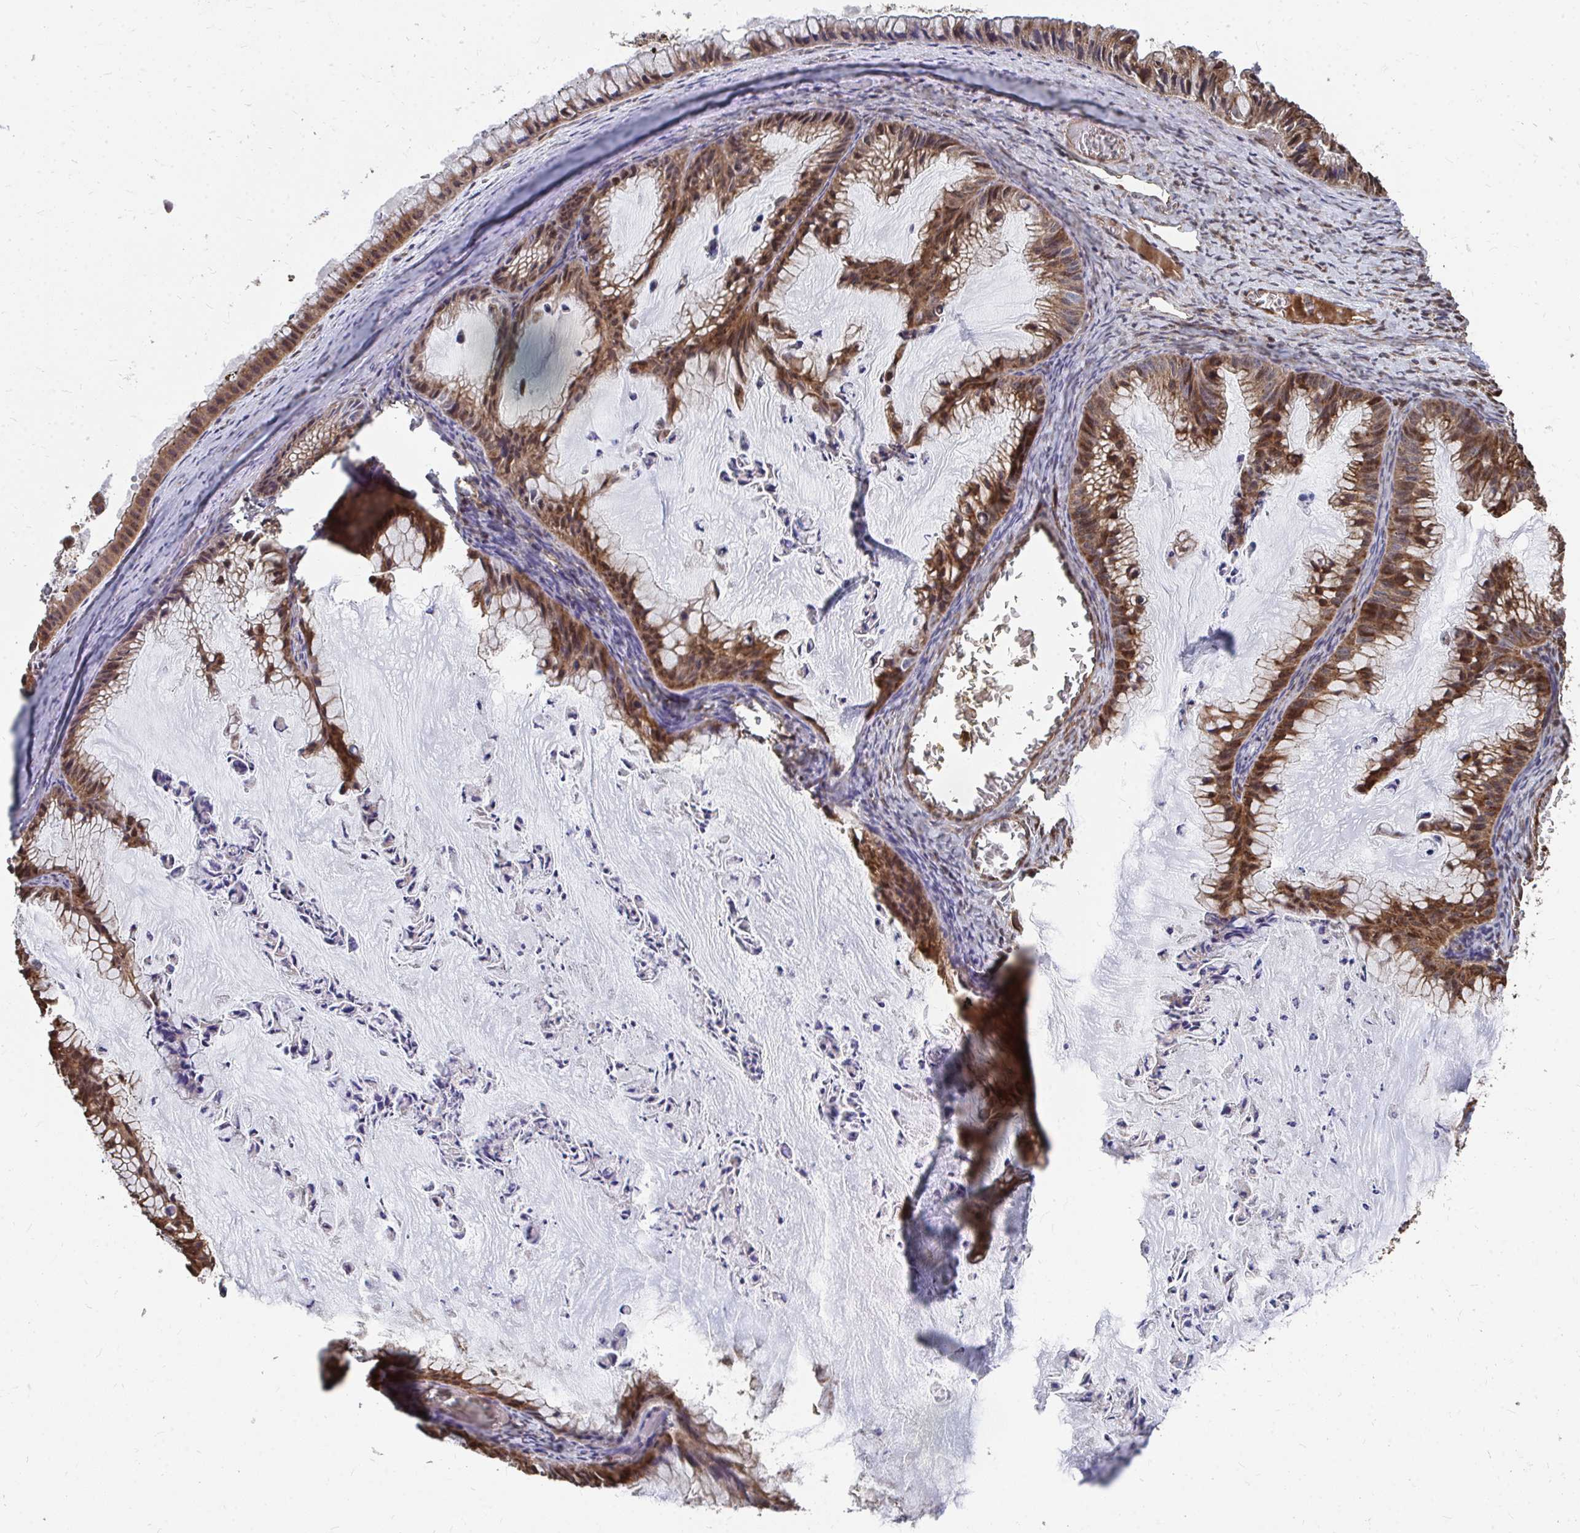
{"staining": {"intensity": "moderate", "quantity": ">75%", "location": "cytoplasmic/membranous"}, "tissue": "ovarian cancer", "cell_type": "Tumor cells", "image_type": "cancer", "snomed": [{"axis": "morphology", "description": "Cystadenocarcinoma, mucinous, NOS"}, {"axis": "topography", "description": "Ovary"}], "caption": "Protein staining reveals moderate cytoplasmic/membranous expression in approximately >75% of tumor cells in ovarian cancer. Using DAB (brown) and hematoxylin (blue) stains, captured at high magnification using brightfield microscopy.", "gene": "FAM89A", "patient": {"sex": "female", "age": 72}}